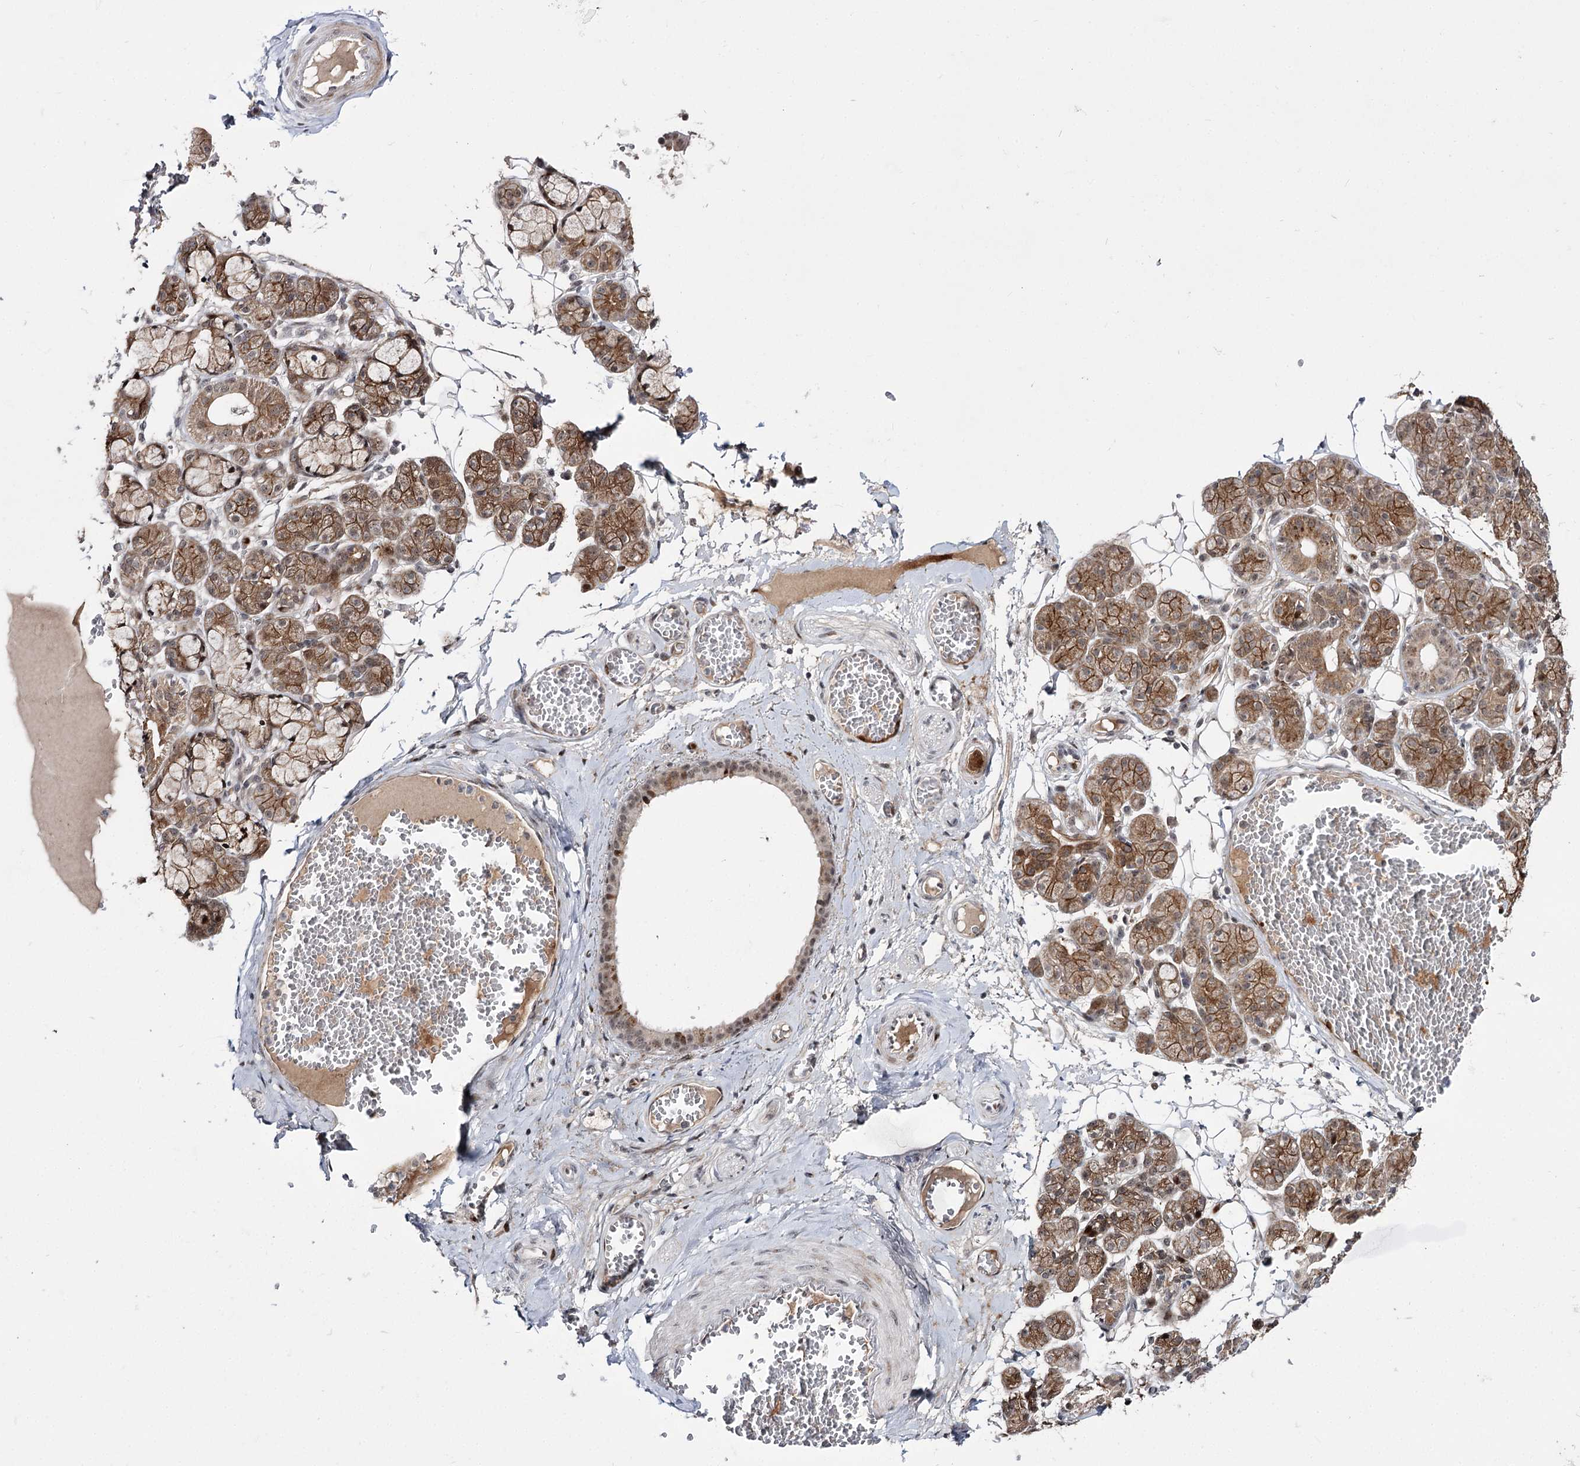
{"staining": {"intensity": "moderate", "quantity": "25%-75%", "location": "cytoplasmic/membranous,nuclear"}, "tissue": "salivary gland", "cell_type": "Glandular cells", "image_type": "normal", "snomed": [{"axis": "morphology", "description": "Normal tissue, NOS"}, {"axis": "topography", "description": "Salivary gland"}], "caption": "Glandular cells show medium levels of moderate cytoplasmic/membranous,nuclear staining in approximately 25%-75% of cells in unremarkable salivary gland.", "gene": "STOX1", "patient": {"sex": "male", "age": 63}}